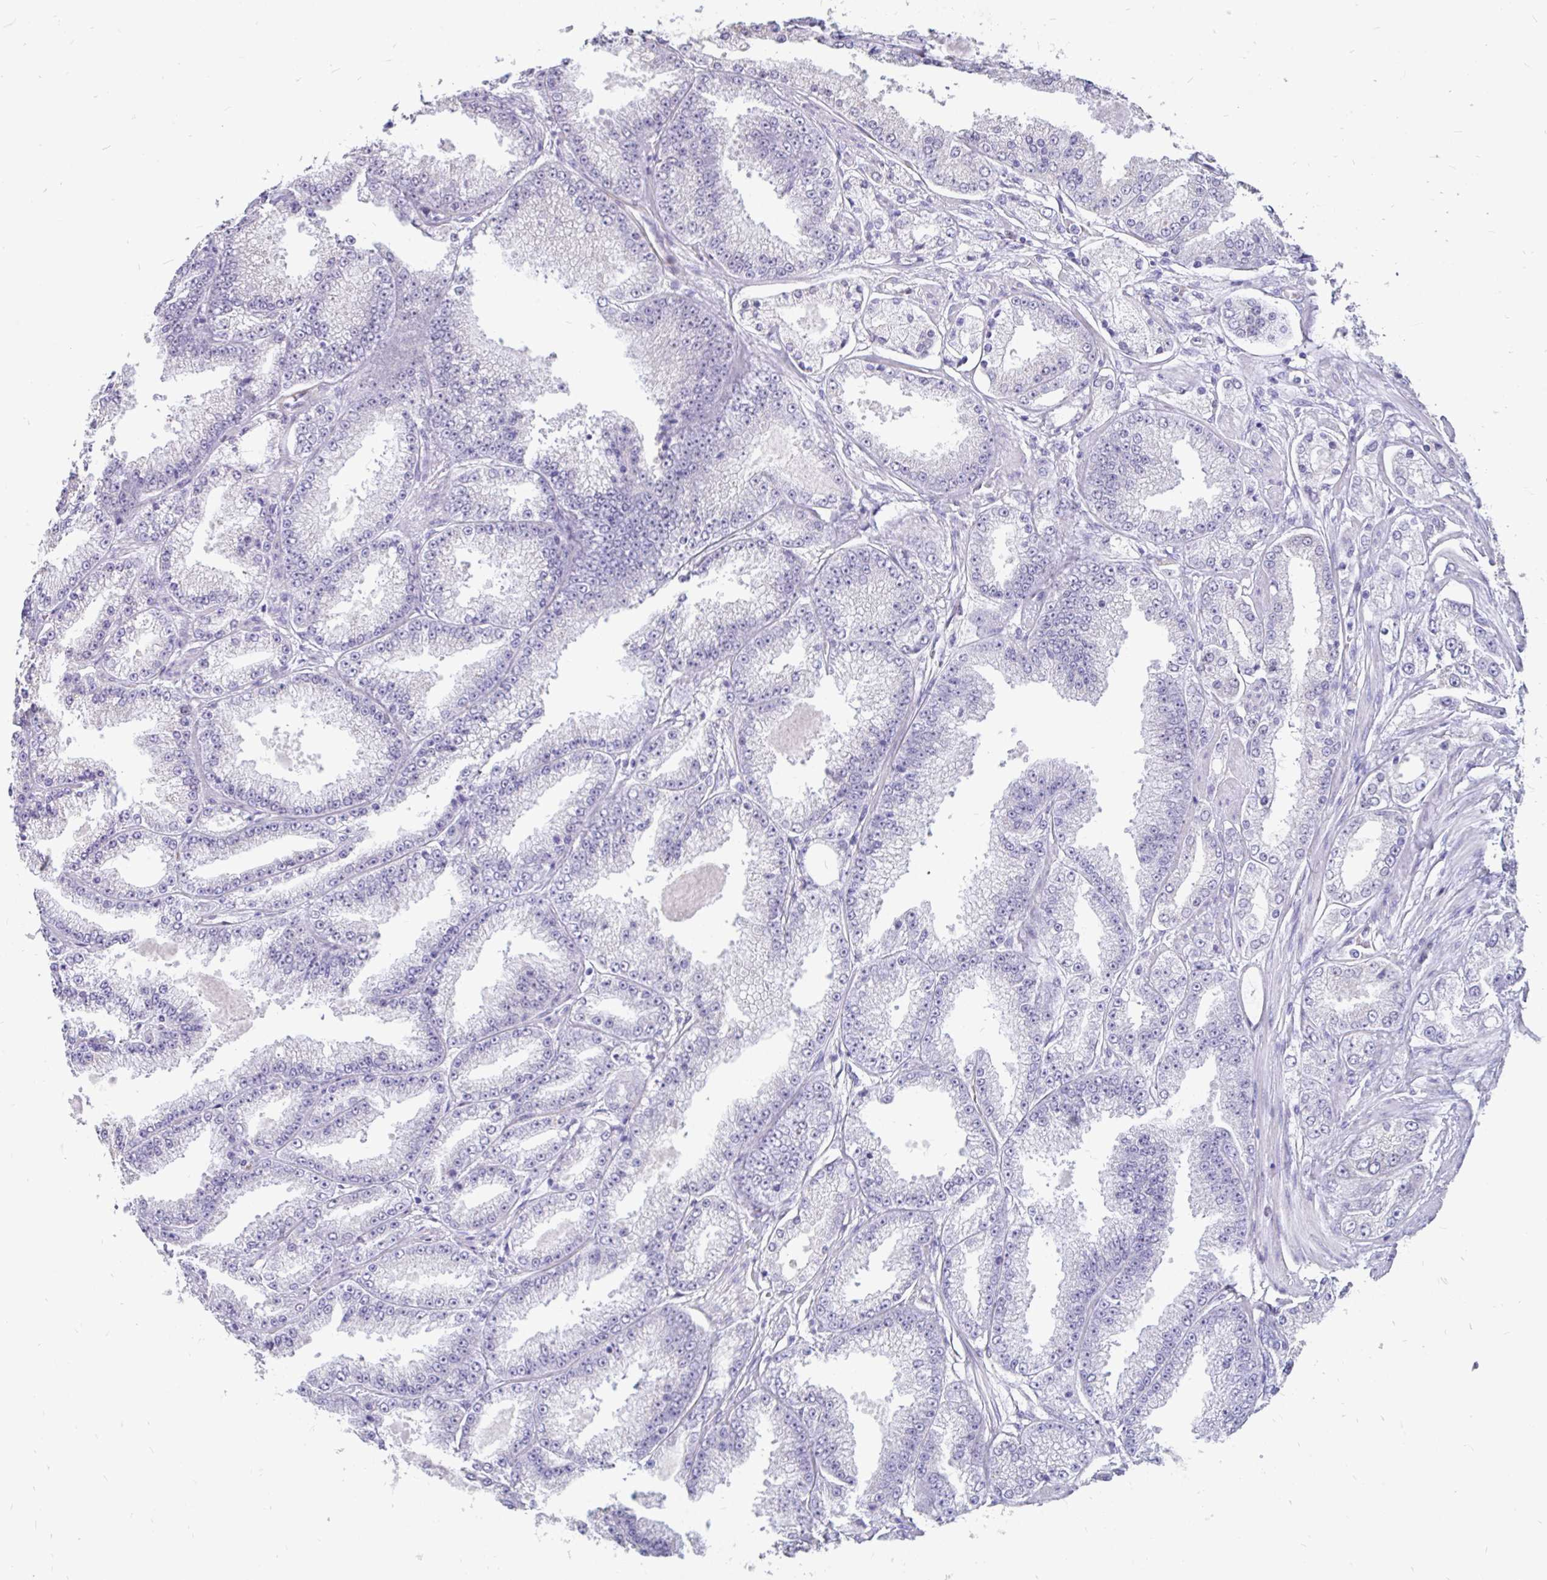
{"staining": {"intensity": "negative", "quantity": "none", "location": "none"}, "tissue": "prostate cancer", "cell_type": "Tumor cells", "image_type": "cancer", "snomed": [{"axis": "morphology", "description": "Adenocarcinoma, High grade"}, {"axis": "topography", "description": "Prostate"}], "caption": "Prostate cancer was stained to show a protein in brown. There is no significant positivity in tumor cells. Brightfield microscopy of IHC stained with DAB (3,3'-diaminobenzidine) (brown) and hematoxylin (blue), captured at high magnification.", "gene": "EML5", "patient": {"sex": "male", "age": 68}}